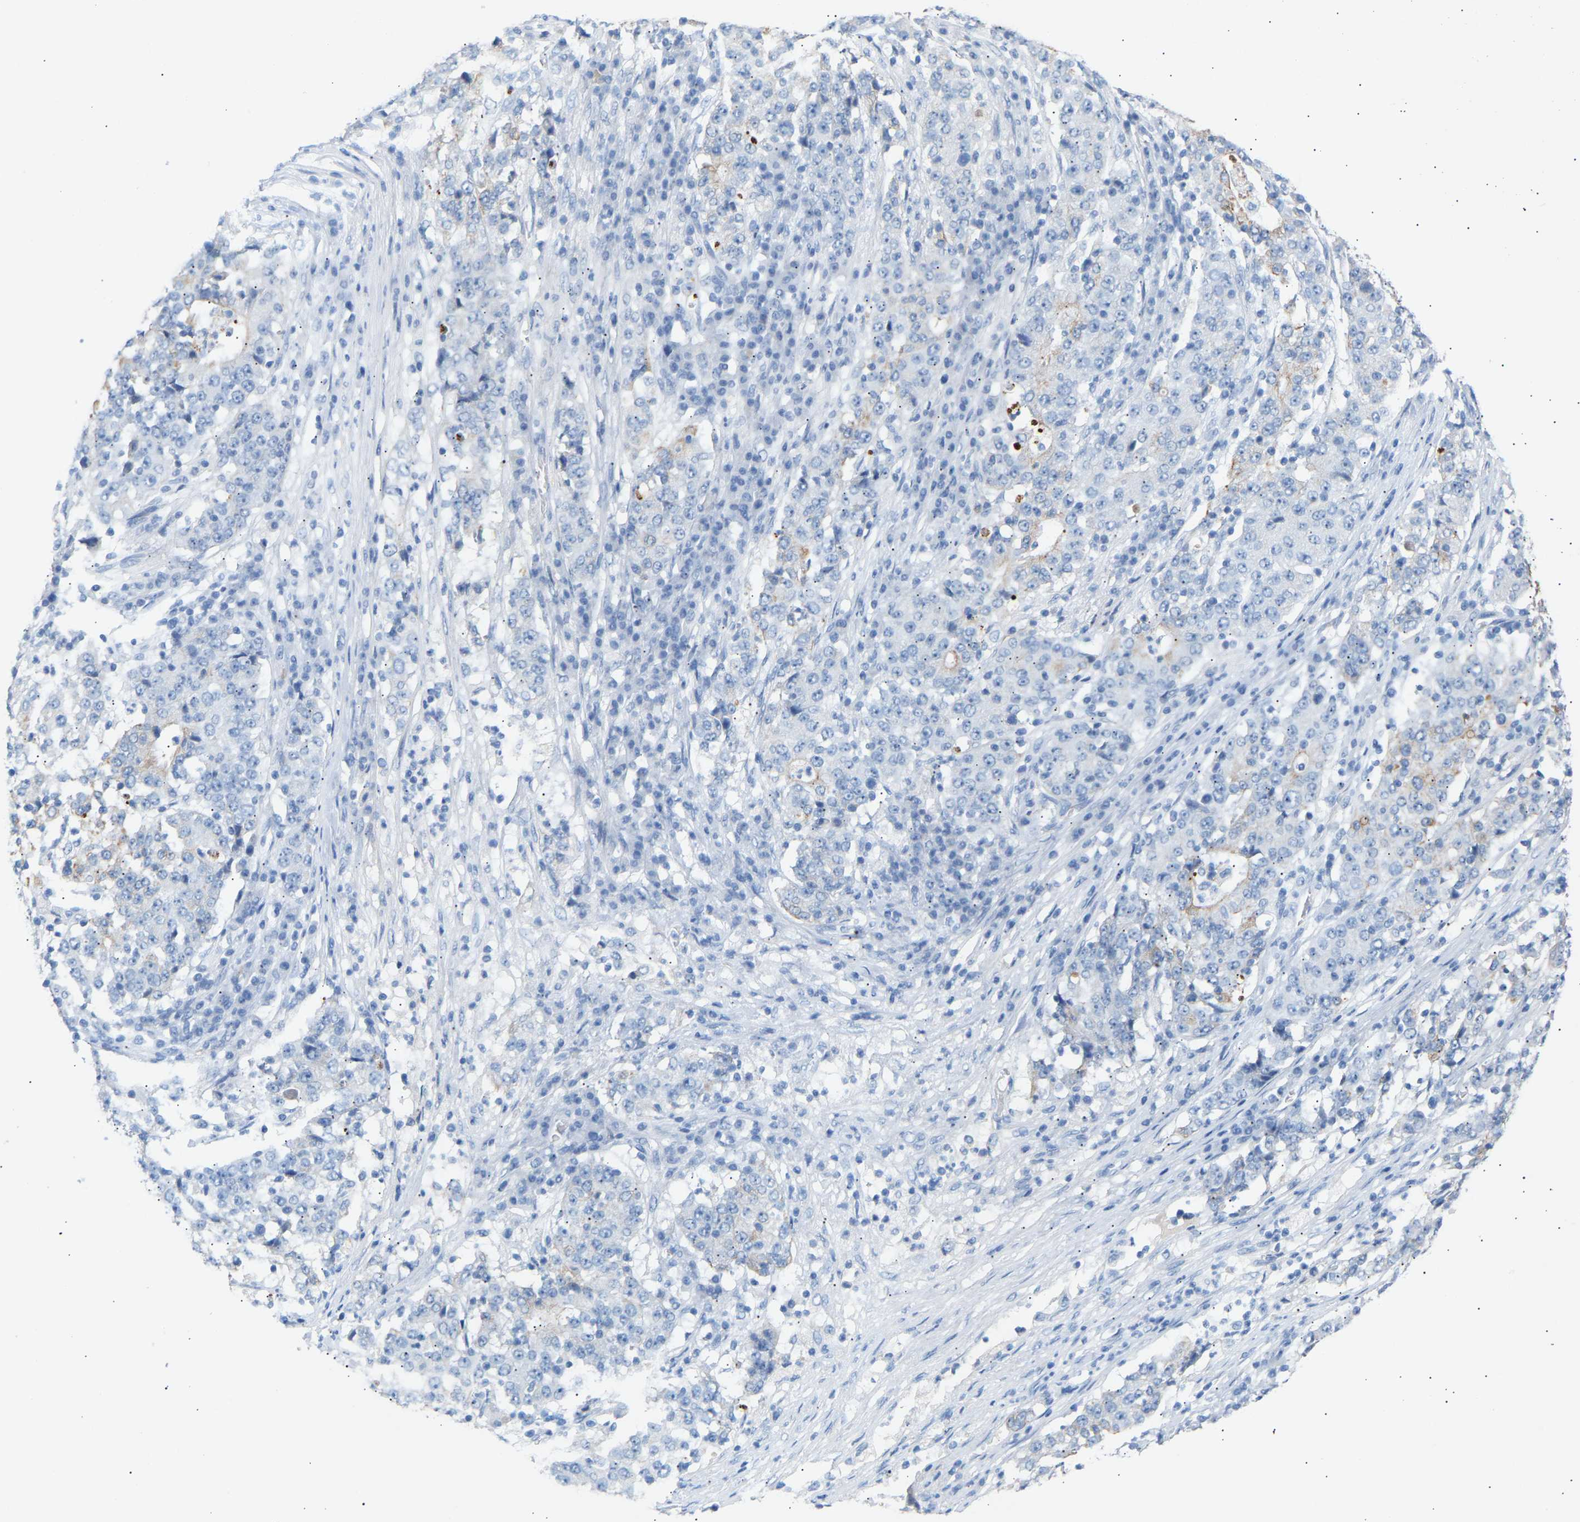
{"staining": {"intensity": "weak", "quantity": "<25%", "location": "cytoplasmic/membranous"}, "tissue": "stomach cancer", "cell_type": "Tumor cells", "image_type": "cancer", "snomed": [{"axis": "morphology", "description": "Adenocarcinoma, NOS"}, {"axis": "topography", "description": "Stomach"}], "caption": "The micrograph shows no staining of tumor cells in stomach adenocarcinoma.", "gene": "PEX1", "patient": {"sex": "male", "age": 59}}